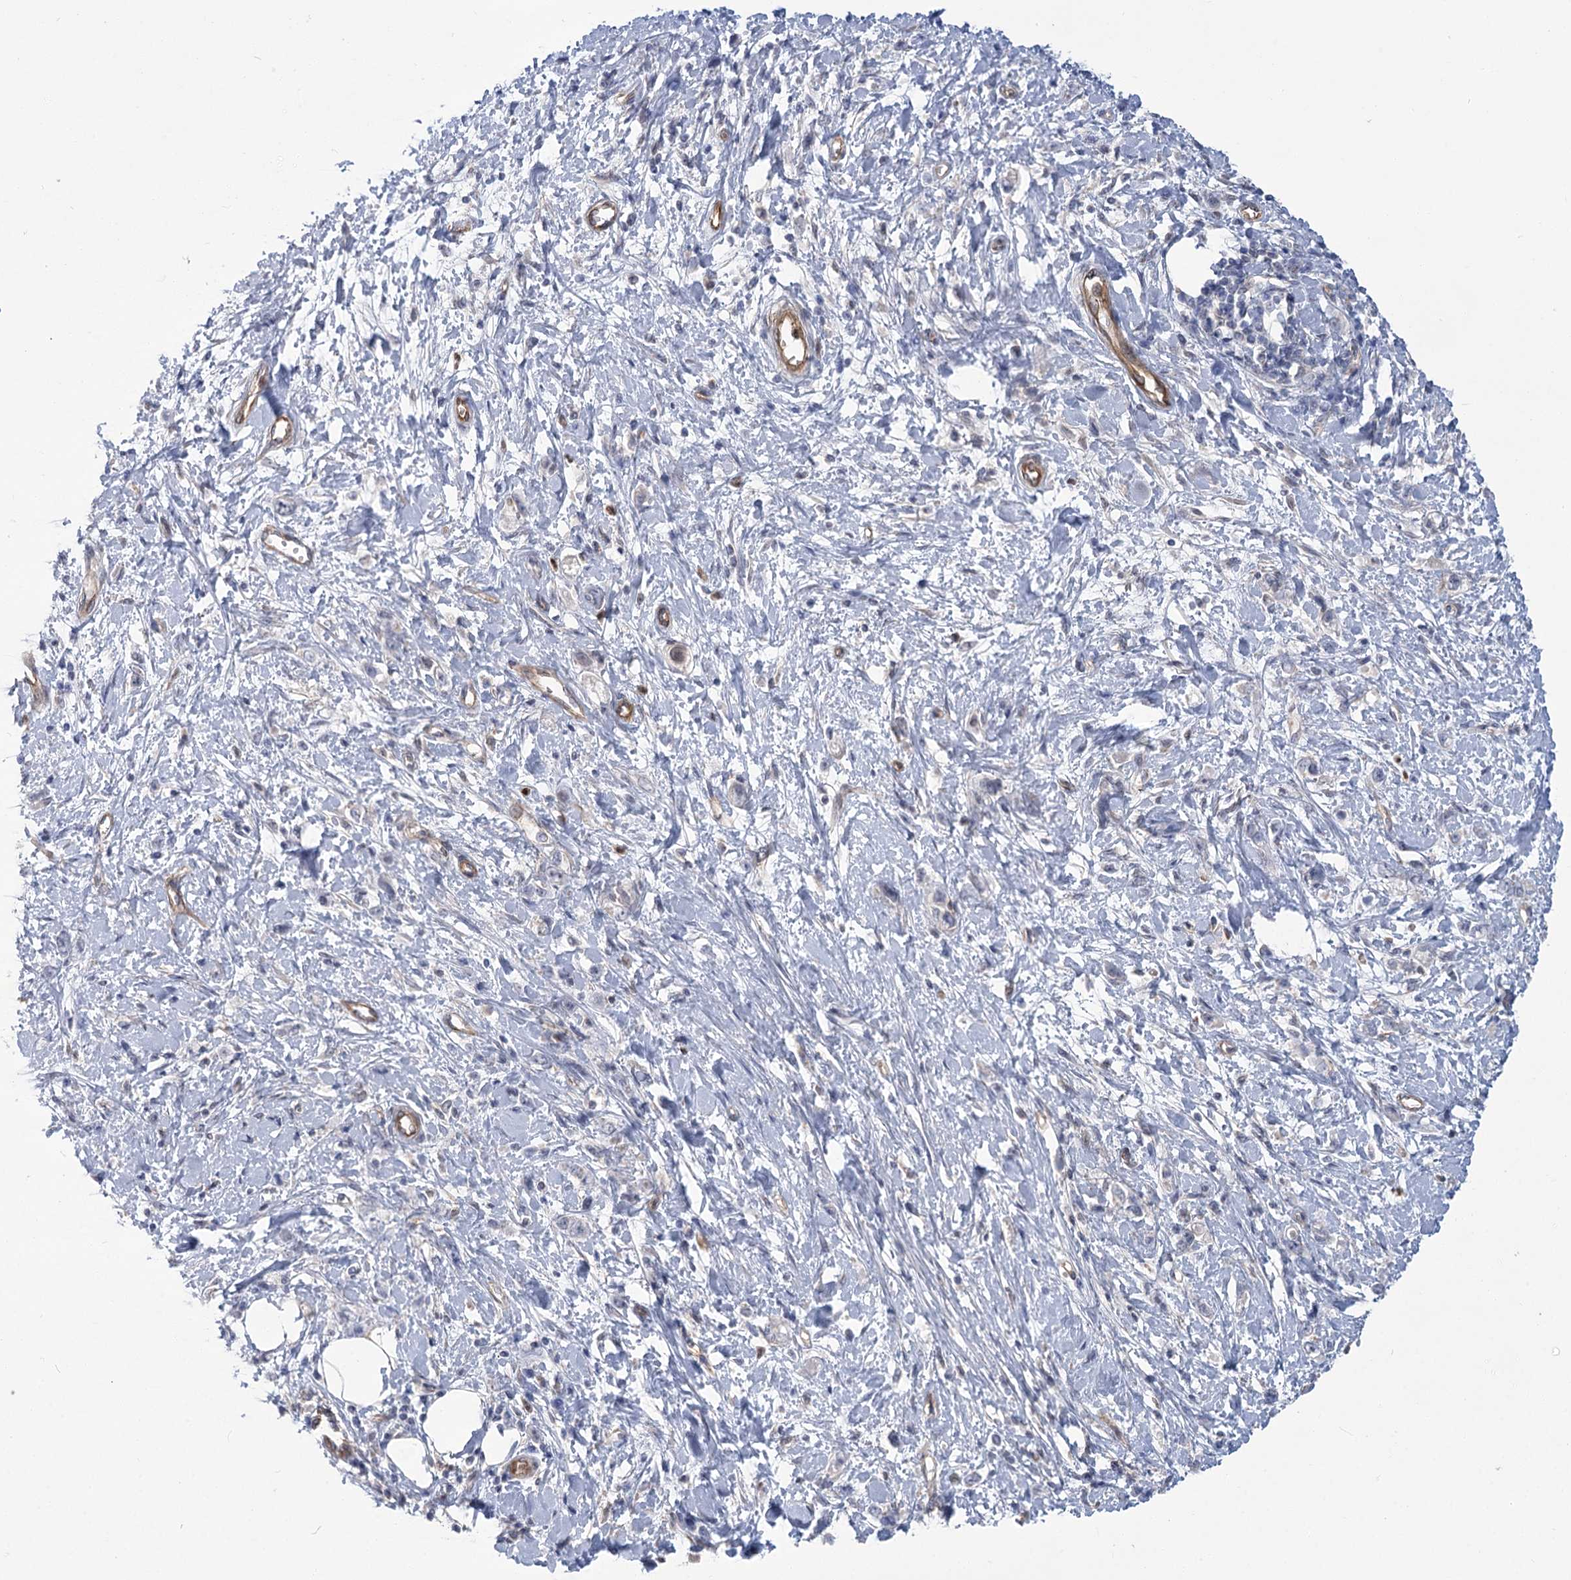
{"staining": {"intensity": "negative", "quantity": "none", "location": "none"}, "tissue": "stomach cancer", "cell_type": "Tumor cells", "image_type": "cancer", "snomed": [{"axis": "morphology", "description": "Adenocarcinoma, NOS"}, {"axis": "topography", "description": "Stomach"}], "caption": "Immunohistochemistry micrograph of neoplastic tissue: human adenocarcinoma (stomach) stained with DAB (3,3'-diaminobenzidine) displays no significant protein staining in tumor cells.", "gene": "THAP6", "patient": {"sex": "female", "age": 76}}